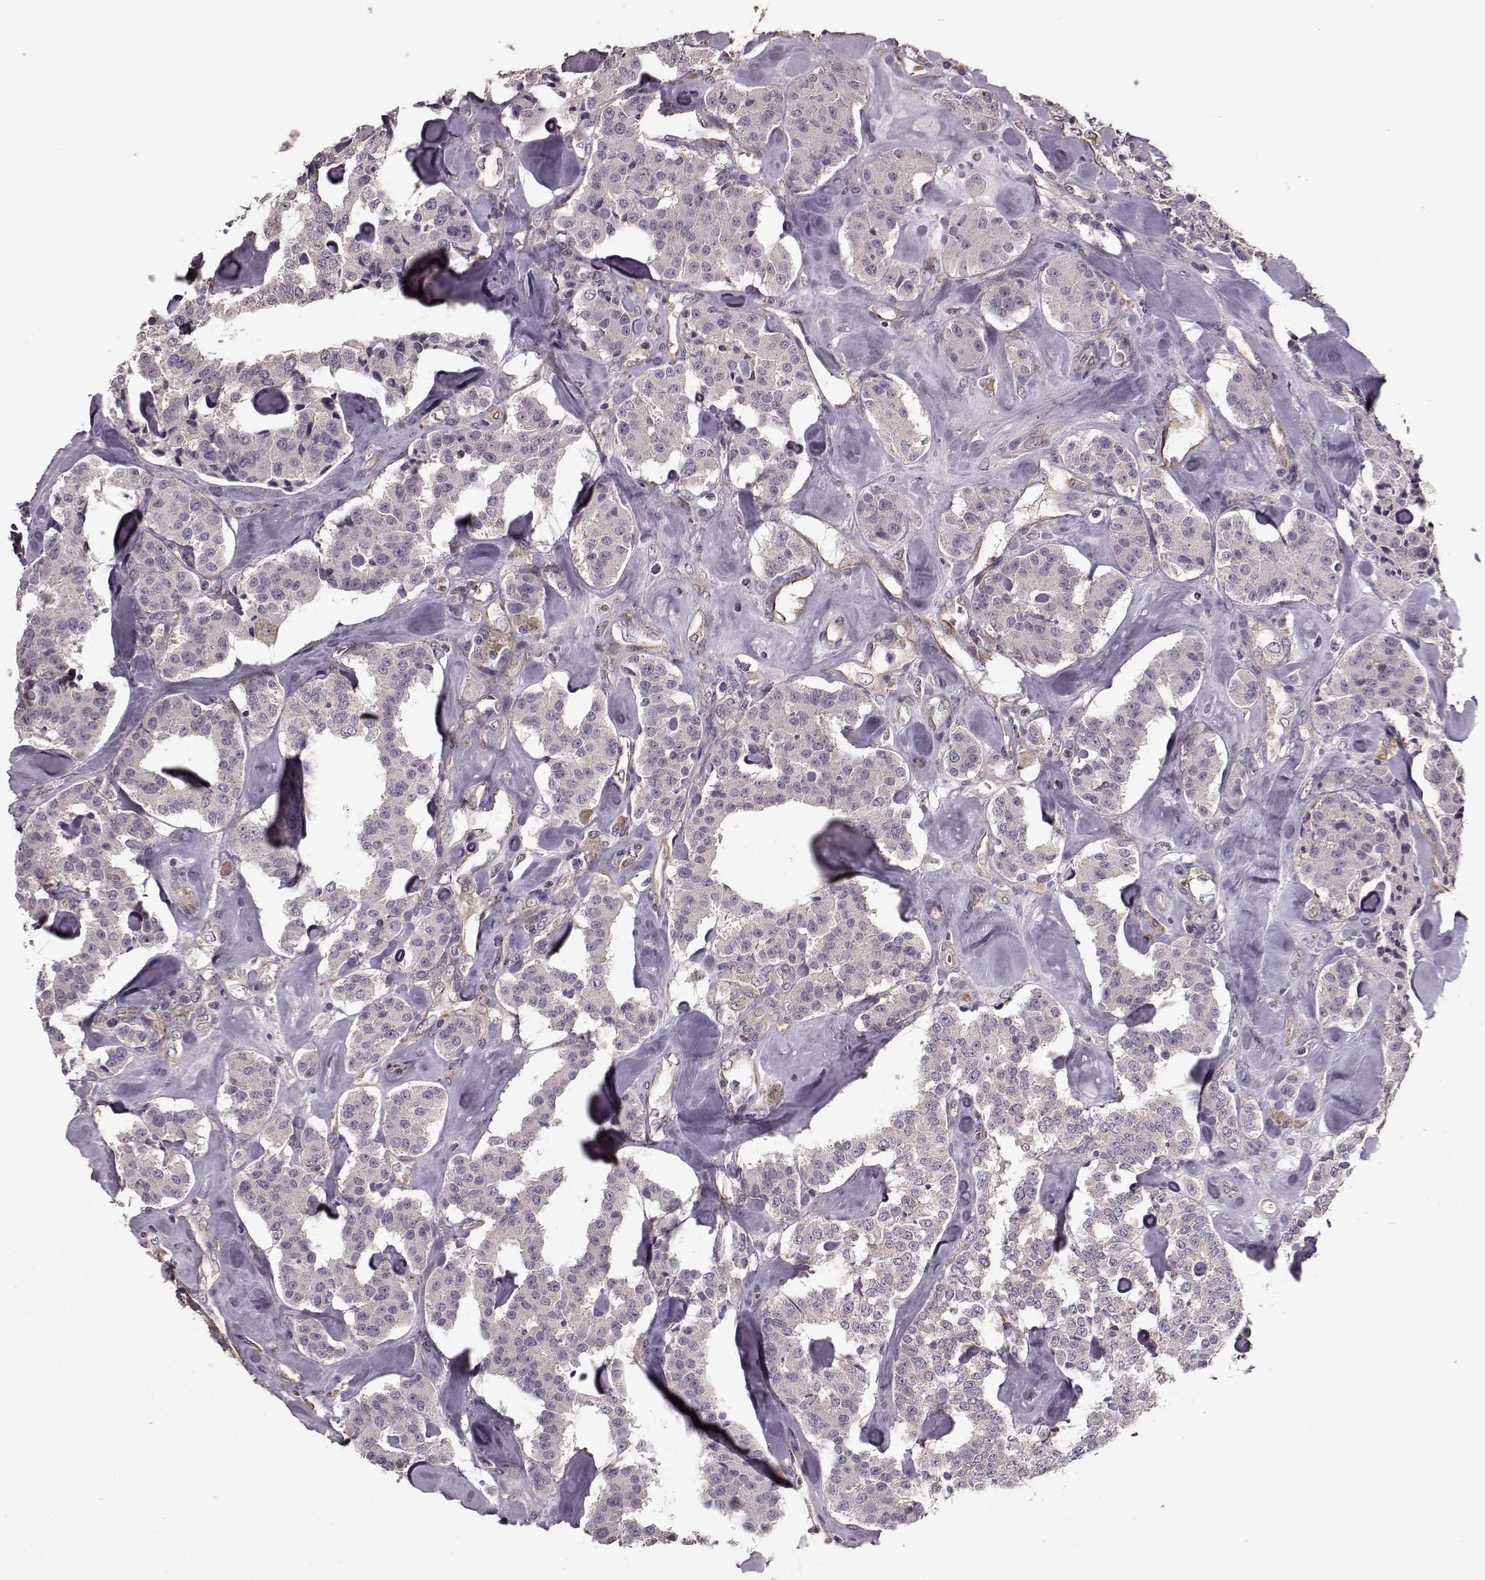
{"staining": {"intensity": "negative", "quantity": "none", "location": "none"}, "tissue": "carcinoid", "cell_type": "Tumor cells", "image_type": "cancer", "snomed": [{"axis": "morphology", "description": "Carcinoid, malignant, NOS"}, {"axis": "topography", "description": "Pancreas"}], "caption": "DAB immunohistochemical staining of human malignant carcinoid shows no significant staining in tumor cells.", "gene": "NTF3", "patient": {"sex": "male", "age": 41}}